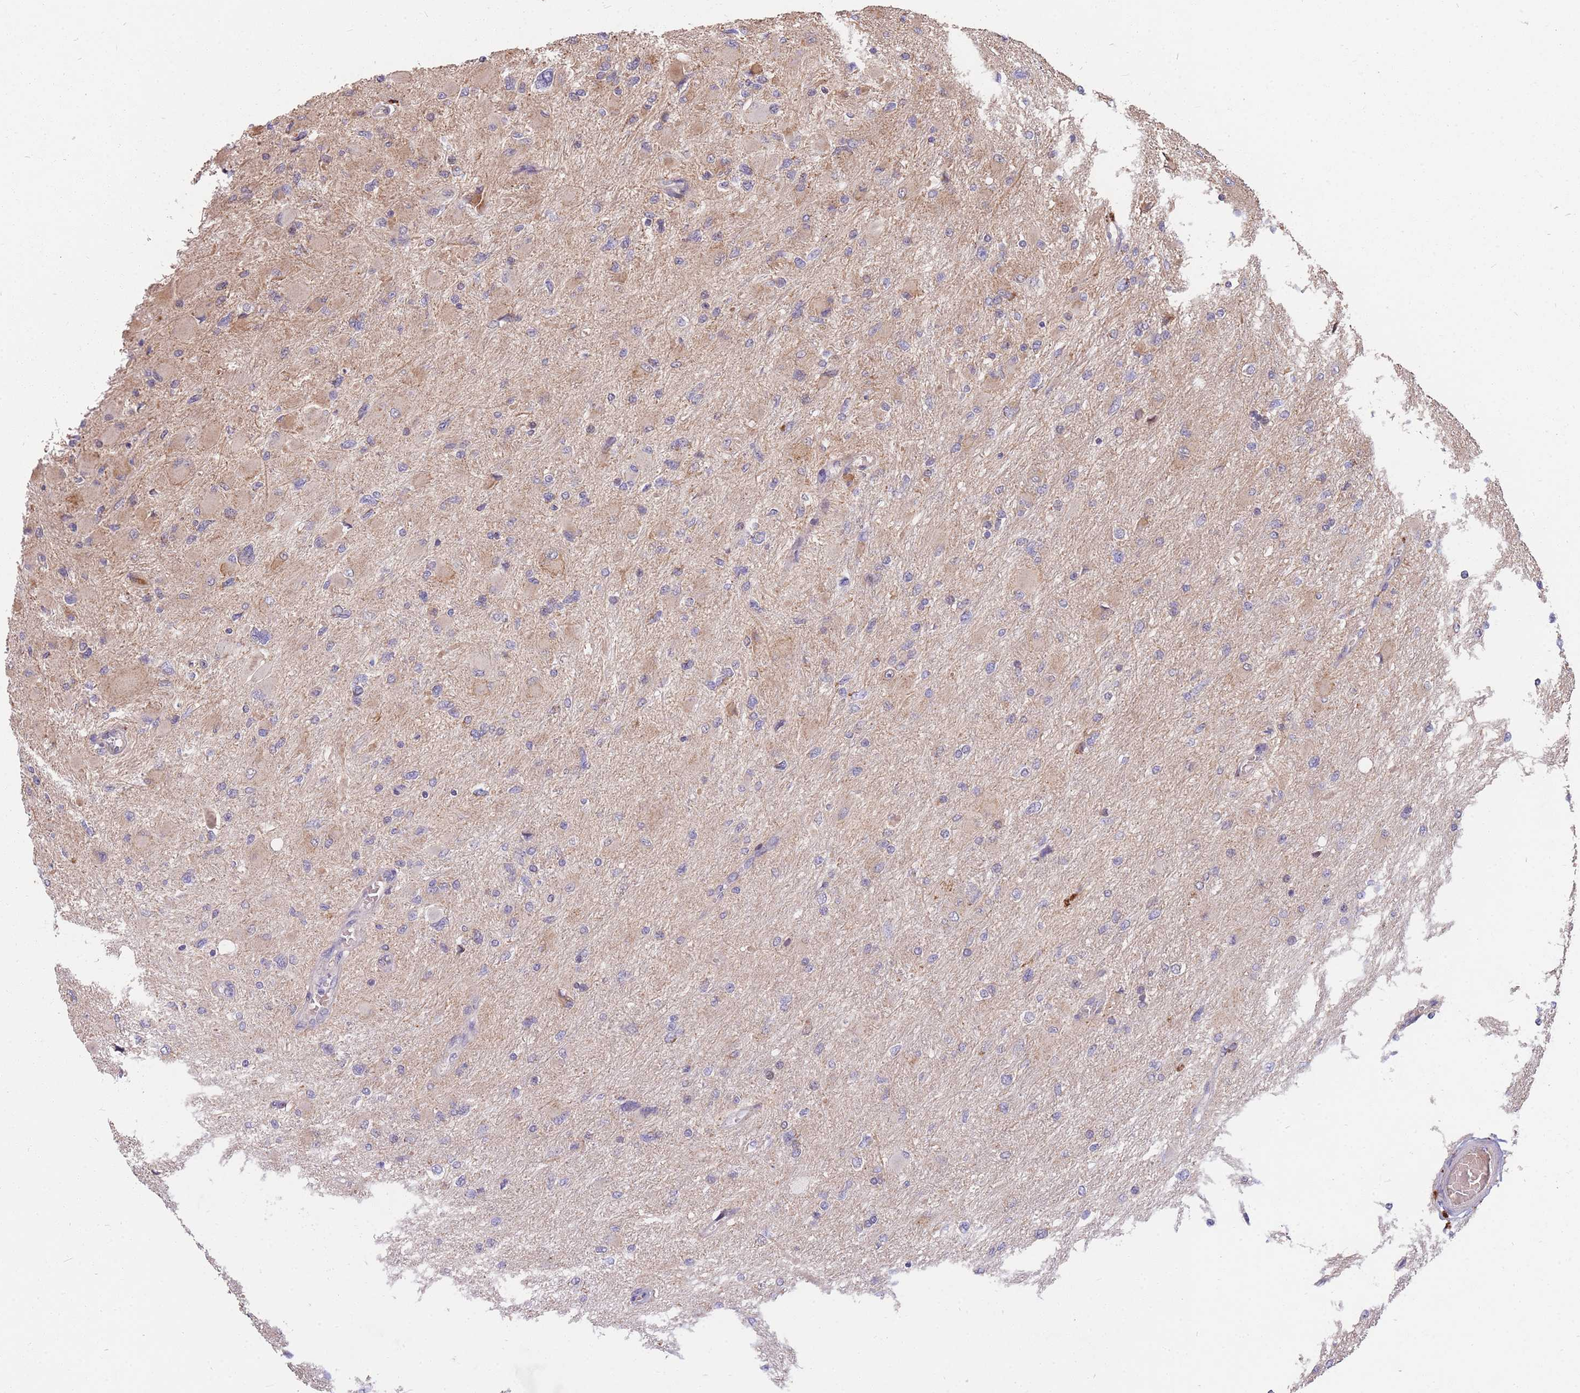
{"staining": {"intensity": "weak", "quantity": "<25%", "location": "cytoplasmic/membranous"}, "tissue": "glioma", "cell_type": "Tumor cells", "image_type": "cancer", "snomed": [{"axis": "morphology", "description": "Glioma, malignant, High grade"}, {"axis": "topography", "description": "Cerebral cortex"}], "caption": "A photomicrograph of human malignant glioma (high-grade) is negative for staining in tumor cells.", "gene": "PTPMT1", "patient": {"sex": "female", "age": 36}}